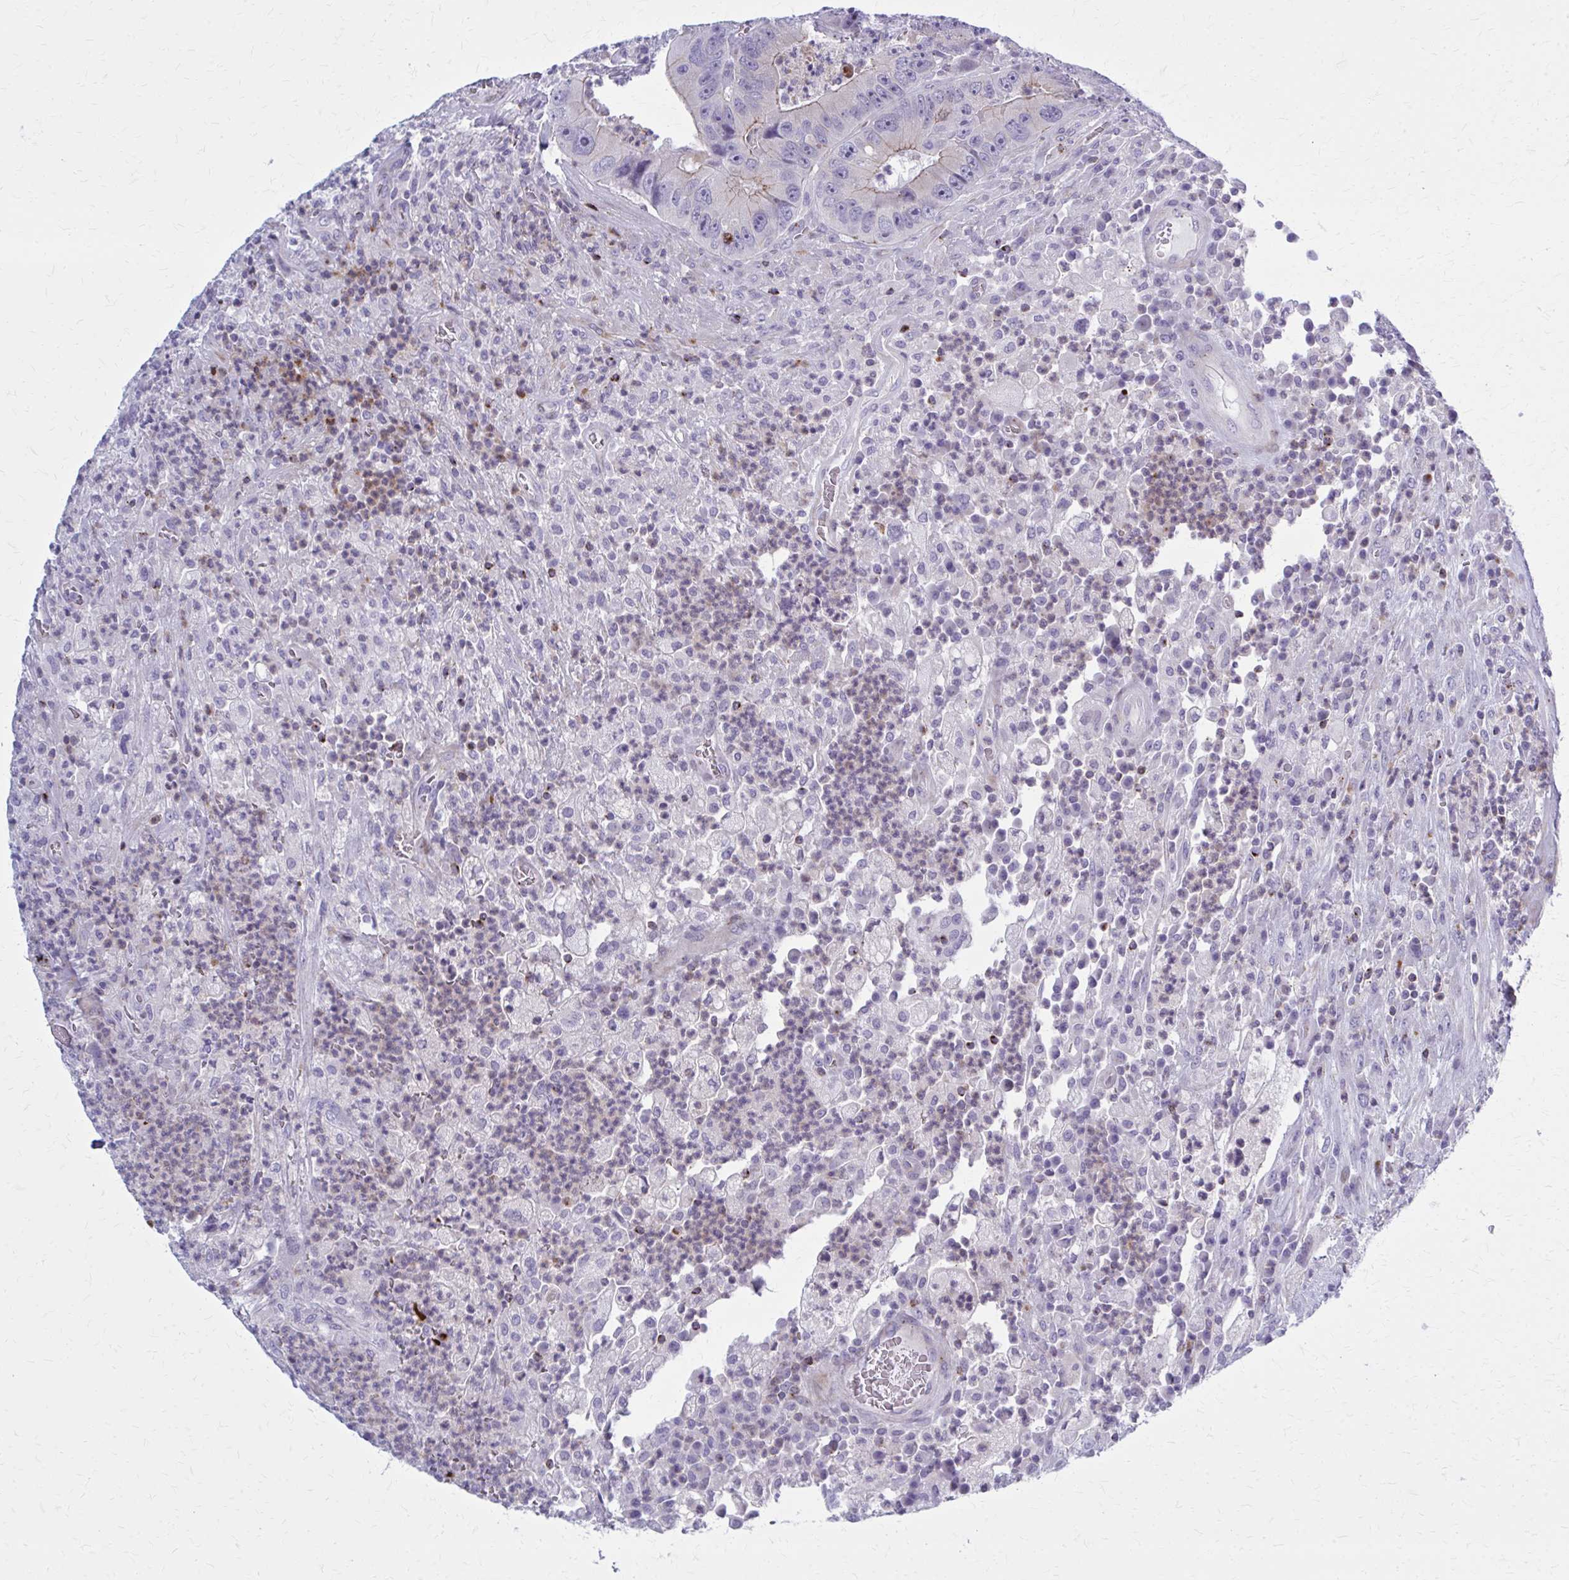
{"staining": {"intensity": "weak", "quantity": "<25%", "location": "cytoplasmic/membranous"}, "tissue": "colorectal cancer", "cell_type": "Tumor cells", "image_type": "cancer", "snomed": [{"axis": "morphology", "description": "Adenocarcinoma, NOS"}, {"axis": "topography", "description": "Colon"}], "caption": "The histopathology image demonstrates no significant staining in tumor cells of colorectal cancer (adenocarcinoma).", "gene": "PEDS1", "patient": {"sex": "female", "age": 86}}